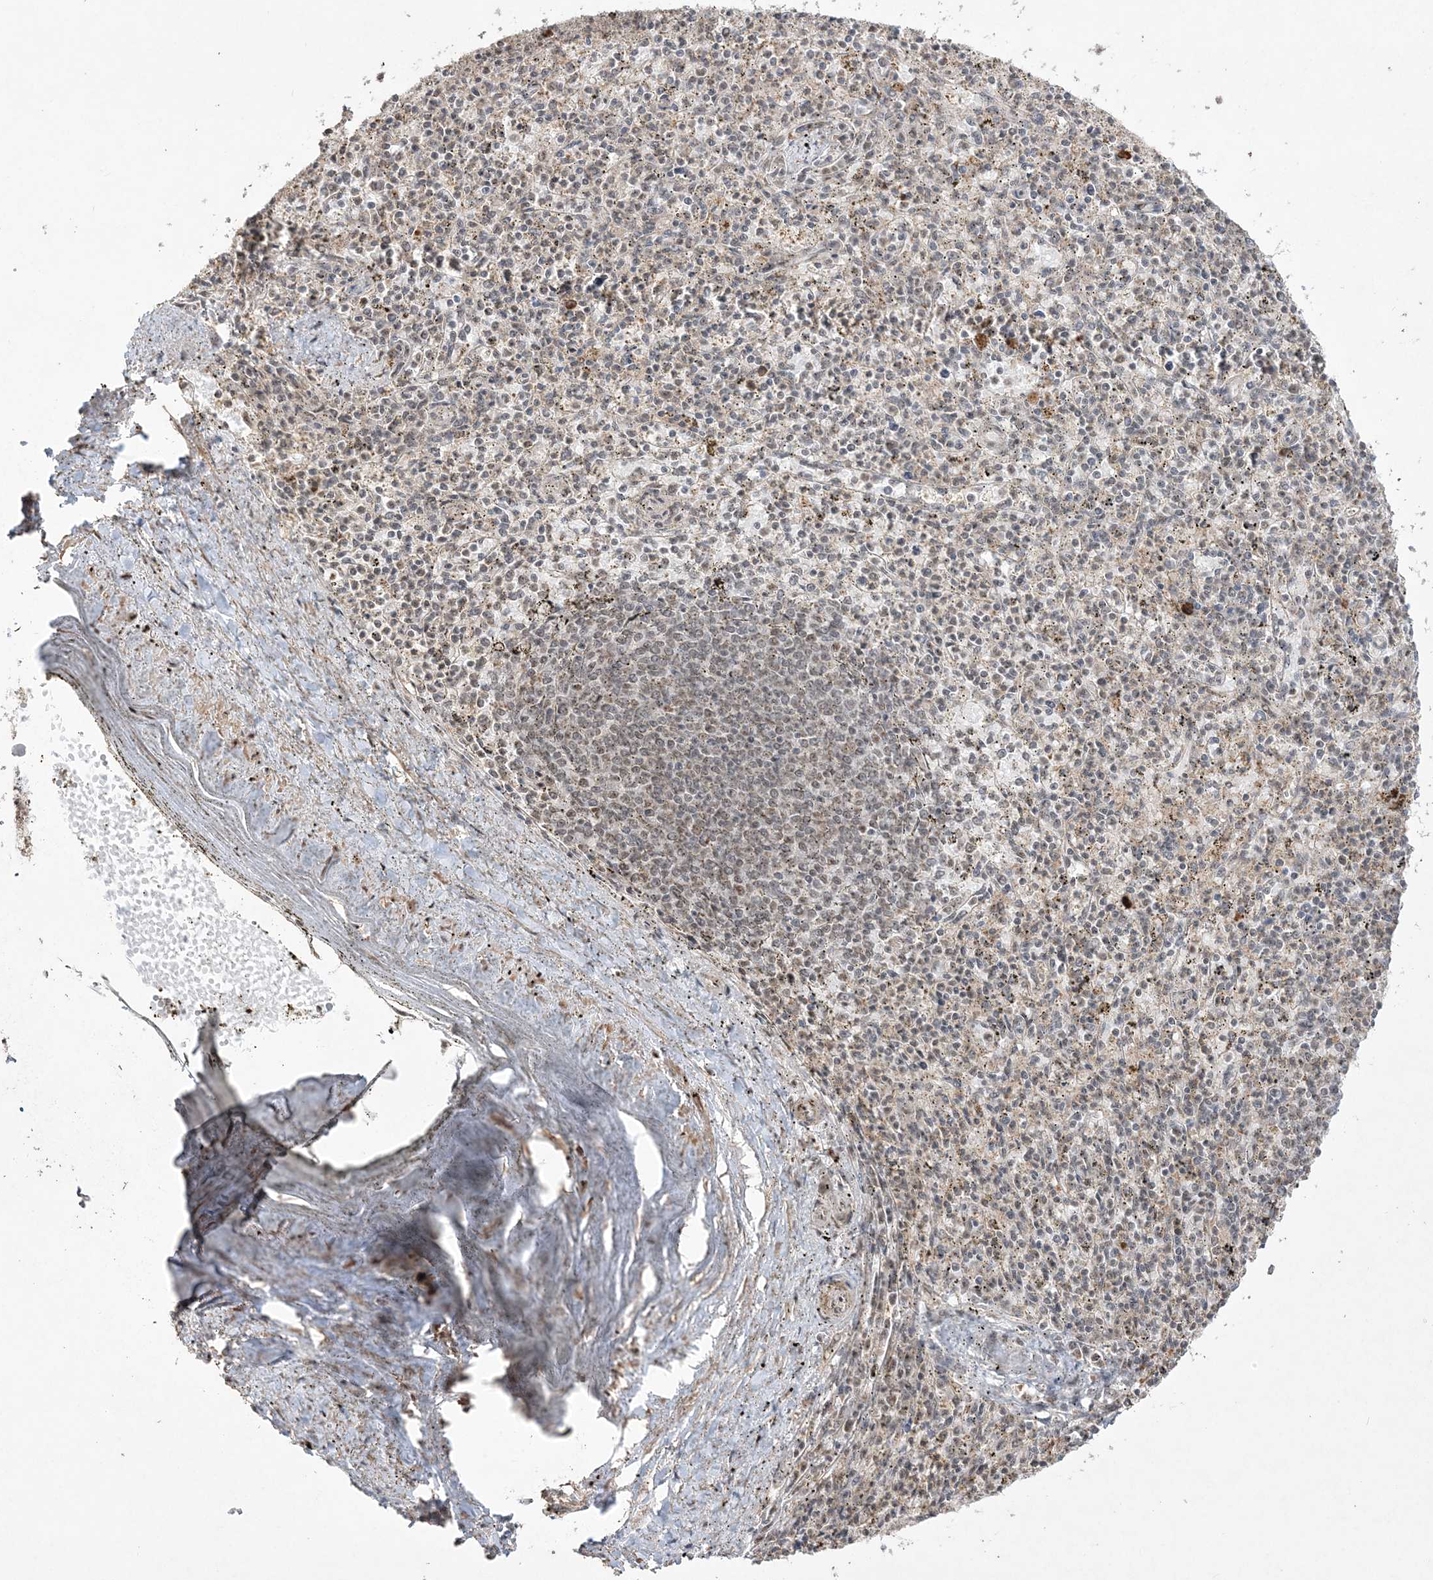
{"staining": {"intensity": "moderate", "quantity": "<25%", "location": "cytoplasmic/membranous"}, "tissue": "spleen", "cell_type": "Cells in red pulp", "image_type": "normal", "snomed": [{"axis": "morphology", "description": "Normal tissue, NOS"}, {"axis": "topography", "description": "Spleen"}], "caption": "The photomicrograph displays immunohistochemical staining of normal spleen. There is moderate cytoplasmic/membranous expression is identified in approximately <25% of cells in red pulp. (brown staining indicates protein expression, while blue staining denotes nuclei).", "gene": "POLR3B", "patient": {"sex": "male", "age": 72}}